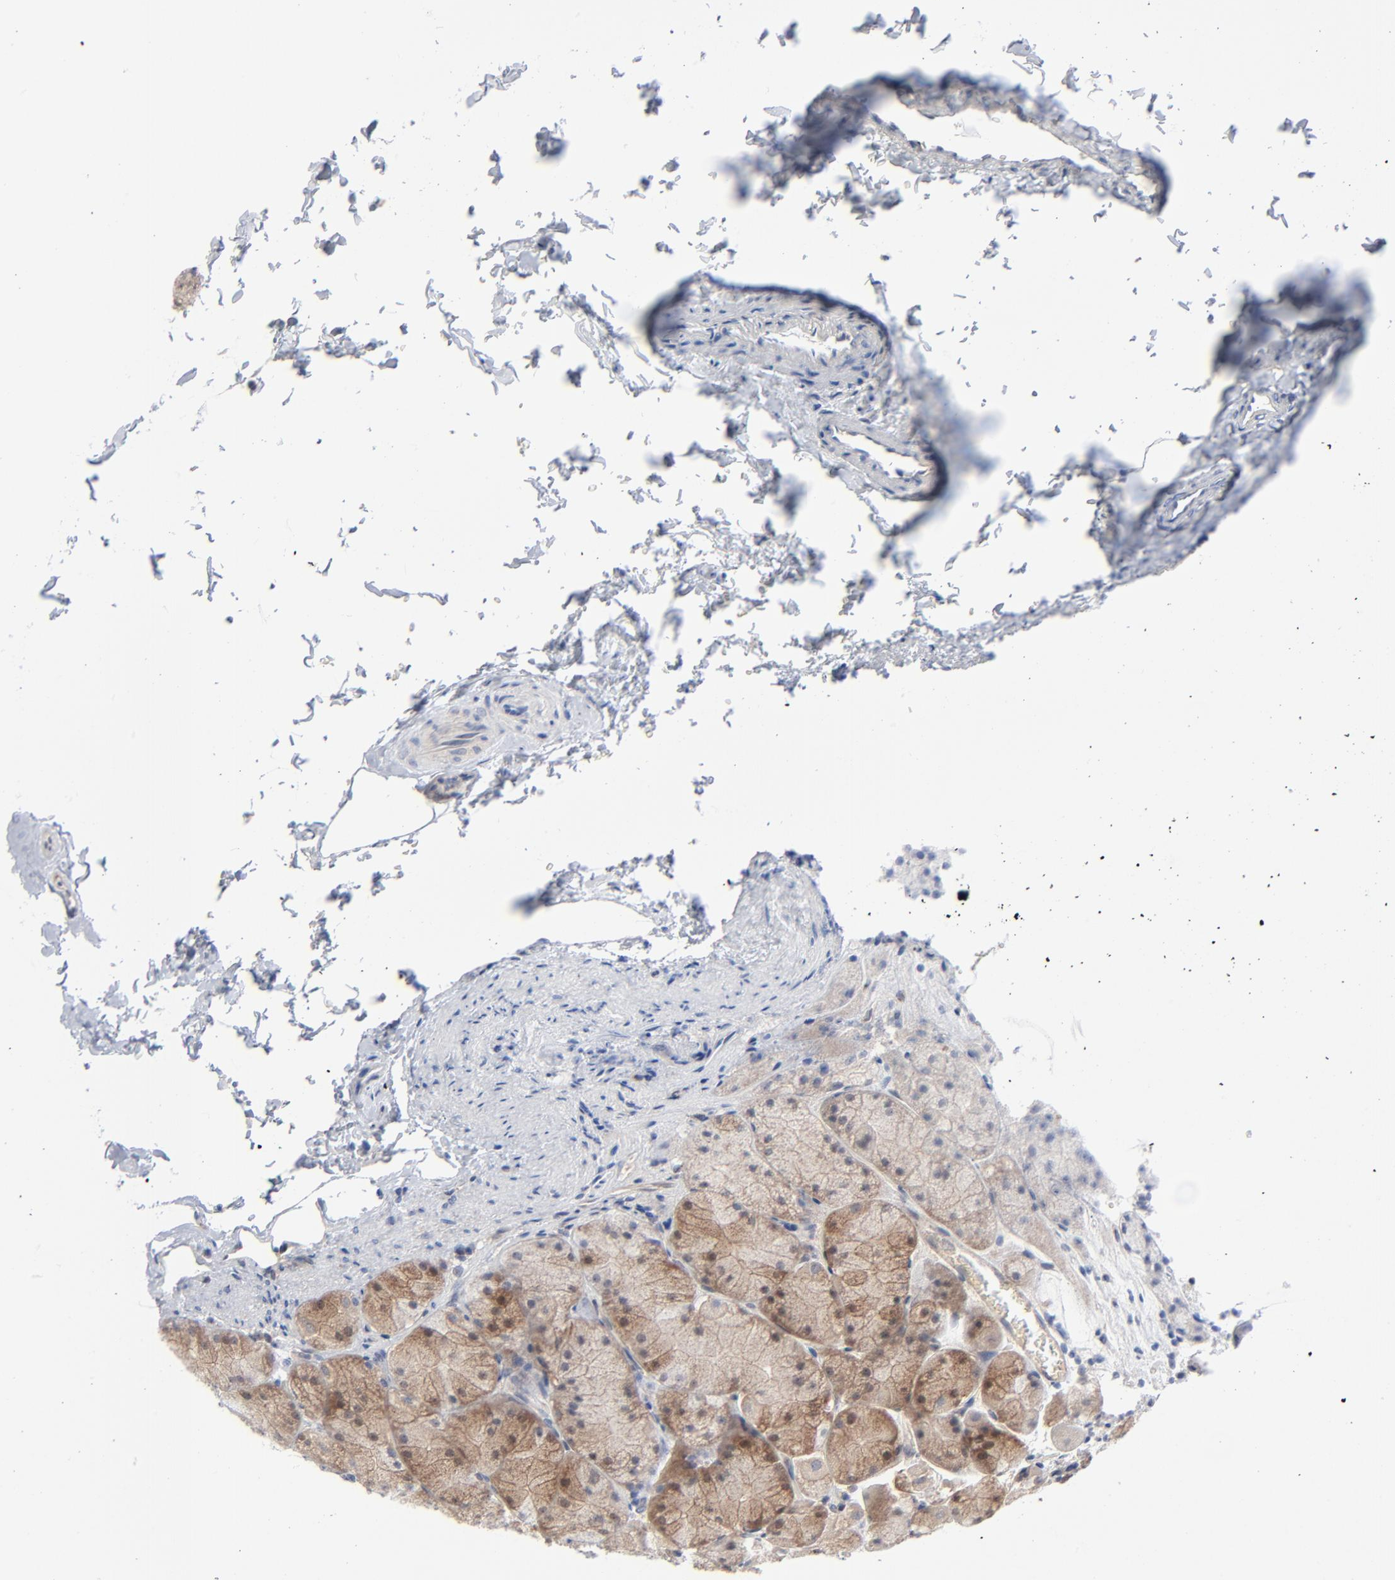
{"staining": {"intensity": "moderate", "quantity": ">75%", "location": "cytoplasmic/membranous"}, "tissue": "stomach", "cell_type": "Glandular cells", "image_type": "normal", "snomed": [{"axis": "morphology", "description": "Normal tissue, NOS"}, {"axis": "topography", "description": "Stomach, upper"}], "caption": "This micrograph shows benign stomach stained with immunohistochemistry to label a protein in brown. The cytoplasmic/membranous of glandular cells show moderate positivity for the protein. Nuclei are counter-stained blue.", "gene": "RPS6KB1", "patient": {"sex": "female", "age": 56}}